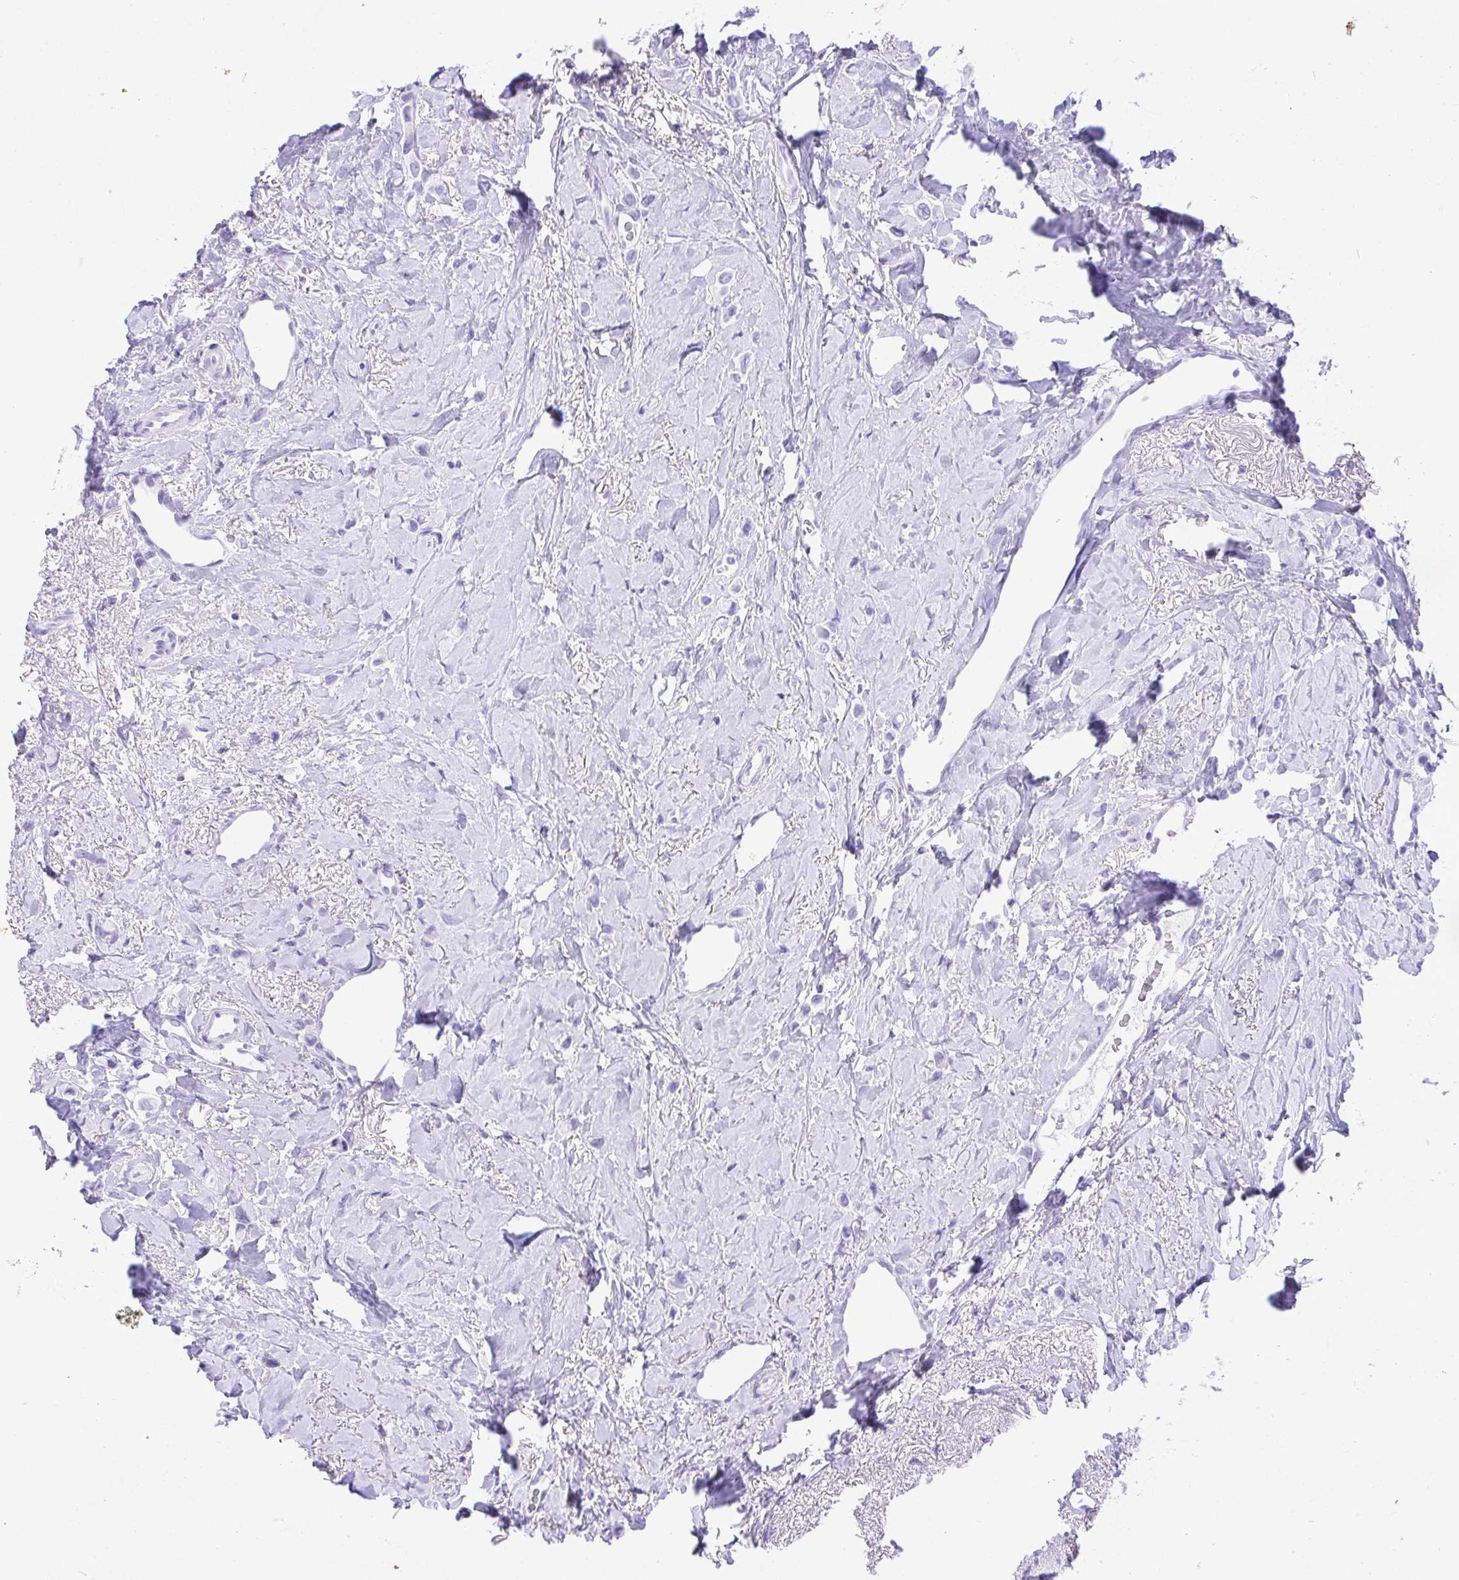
{"staining": {"intensity": "negative", "quantity": "none", "location": "none"}, "tissue": "breast cancer", "cell_type": "Tumor cells", "image_type": "cancer", "snomed": [{"axis": "morphology", "description": "Lobular carcinoma"}, {"axis": "topography", "description": "Breast"}], "caption": "There is no significant expression in tumor cells of lobular carcinoma (breast).", "gene": "CDSN", "patient": {"sex": "female", "age": 66}}